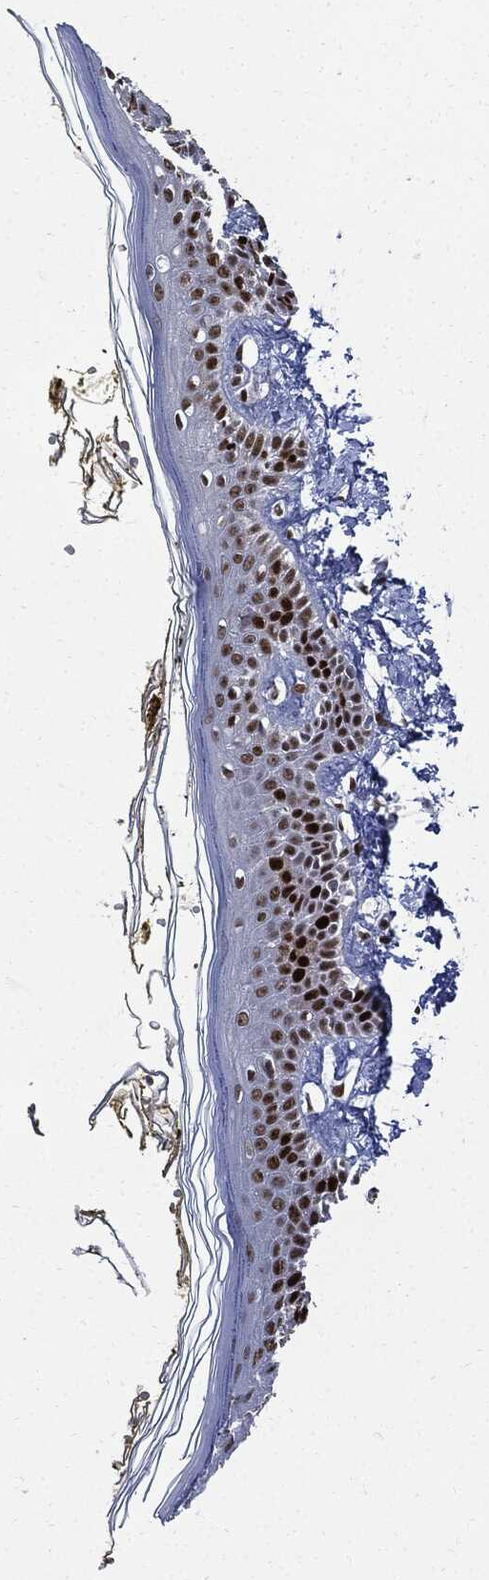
{"staining": {"intensity": "negative", "quantity": "none", "location": "none"}, "tissue": "skin", "cell_type": "Fibroblasts", "image_type": "normal", "snomed": [{"axis": "morphology", "description": "Normal tissue, NOS"}, {"axis": "topography", "description": "Skin"}], "caption": "The immunohistochemistry (IHC) image has no significant expression in fibroblasts of skin. (DAB immunohistochemistry with hematoxylin counter stain).", "gene": "PCNA", "patient": {"sex": "male", "age": 76}}